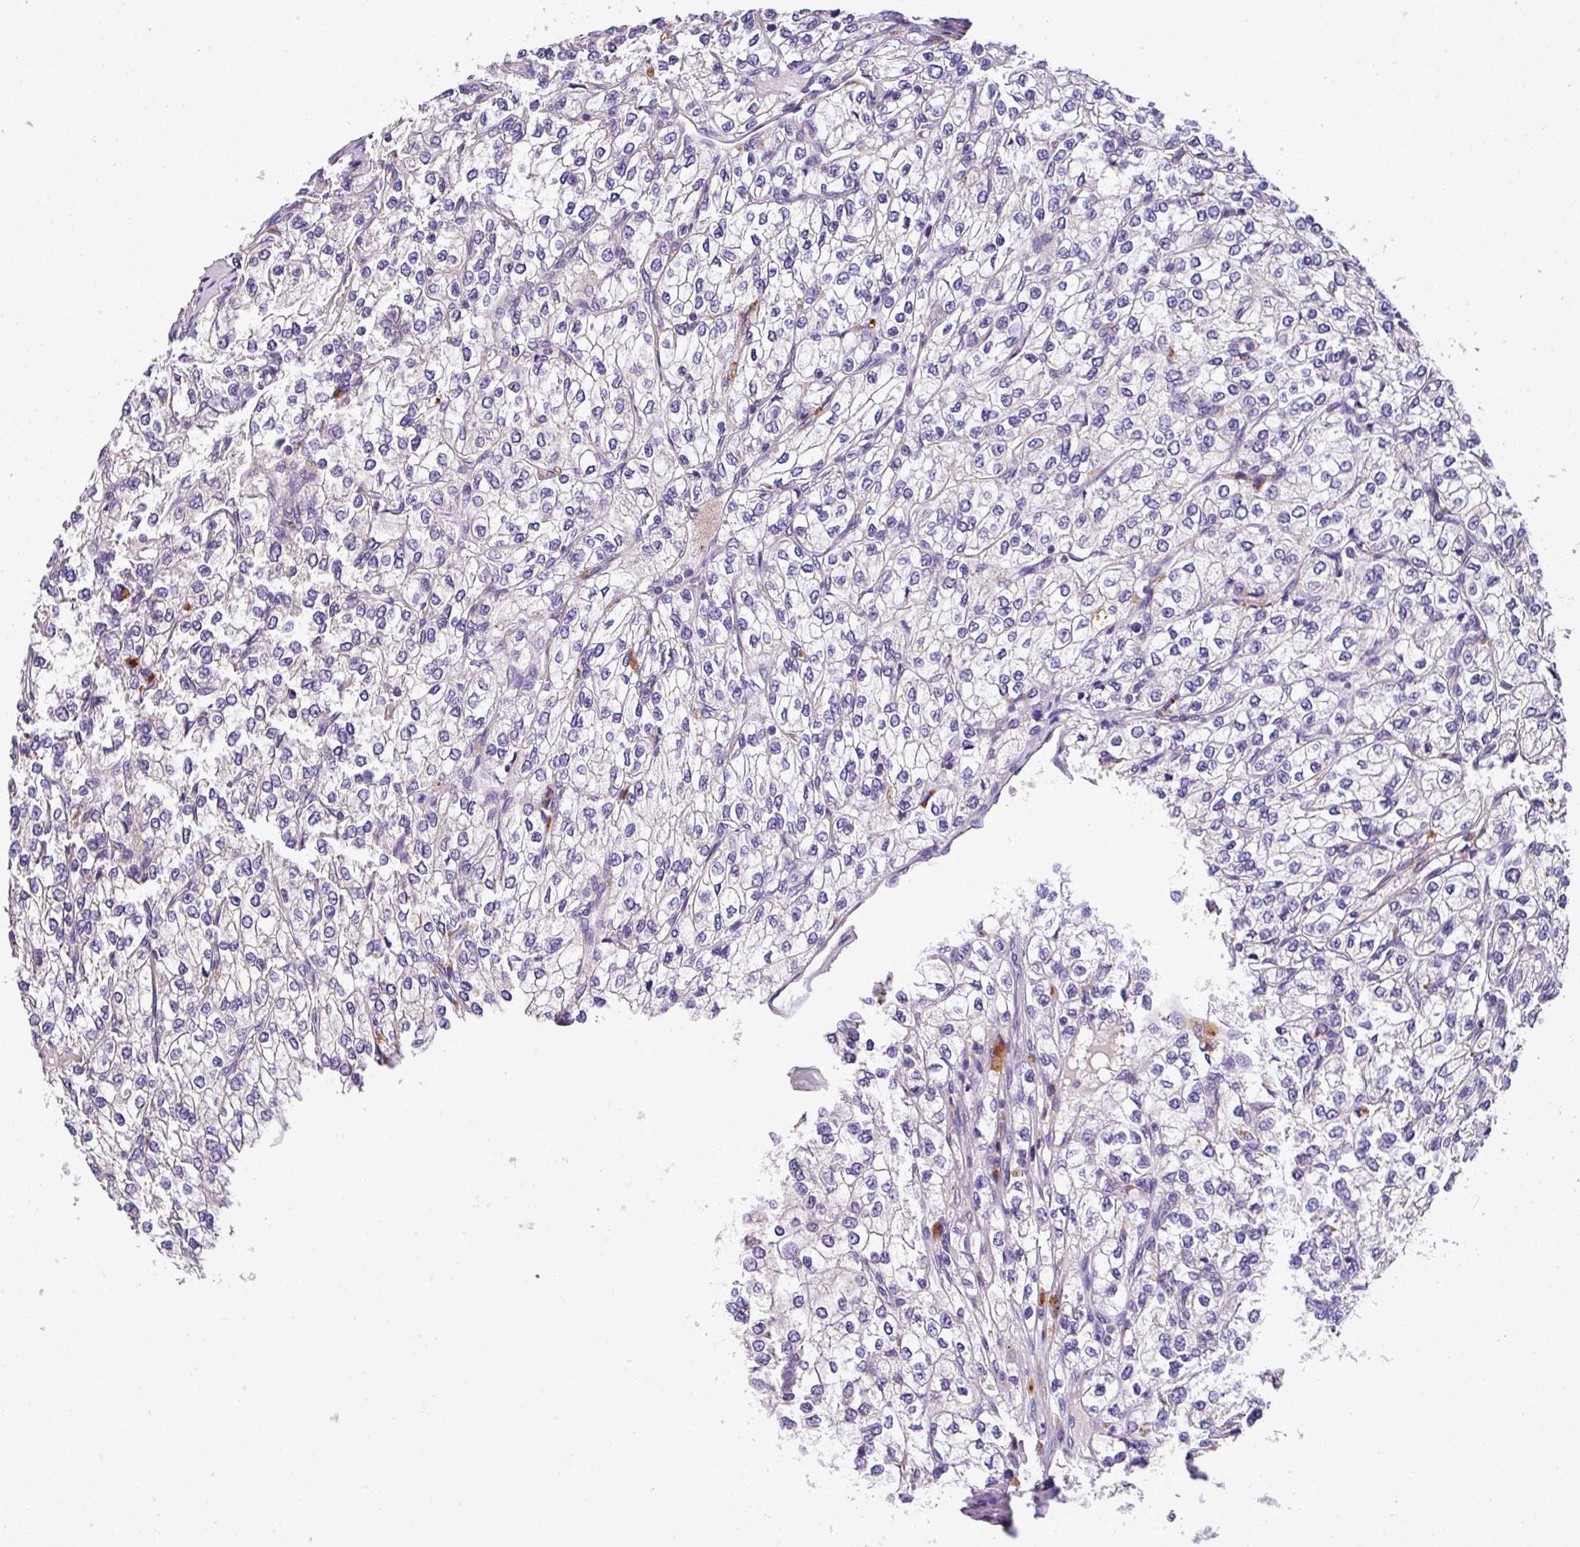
{"staining": {"intensity": "negative", "quantity": "none", "location": "none"}, "tissue": "renal cancer", "cell_type": "Tumor cells", "image_type": "cancer", "snomed": [{"axis": "morphology", "description": "Adenocarcinoma, NOS"}, {"axis": "topography", "description": "Kidney"}], "caption": "The IHC micrograph has no significant positivity in tumor cells of adenocarcinoma (renal) tissue.", "gene": "ANXA2R", "patient": {"sex": "male", "age": 80}}